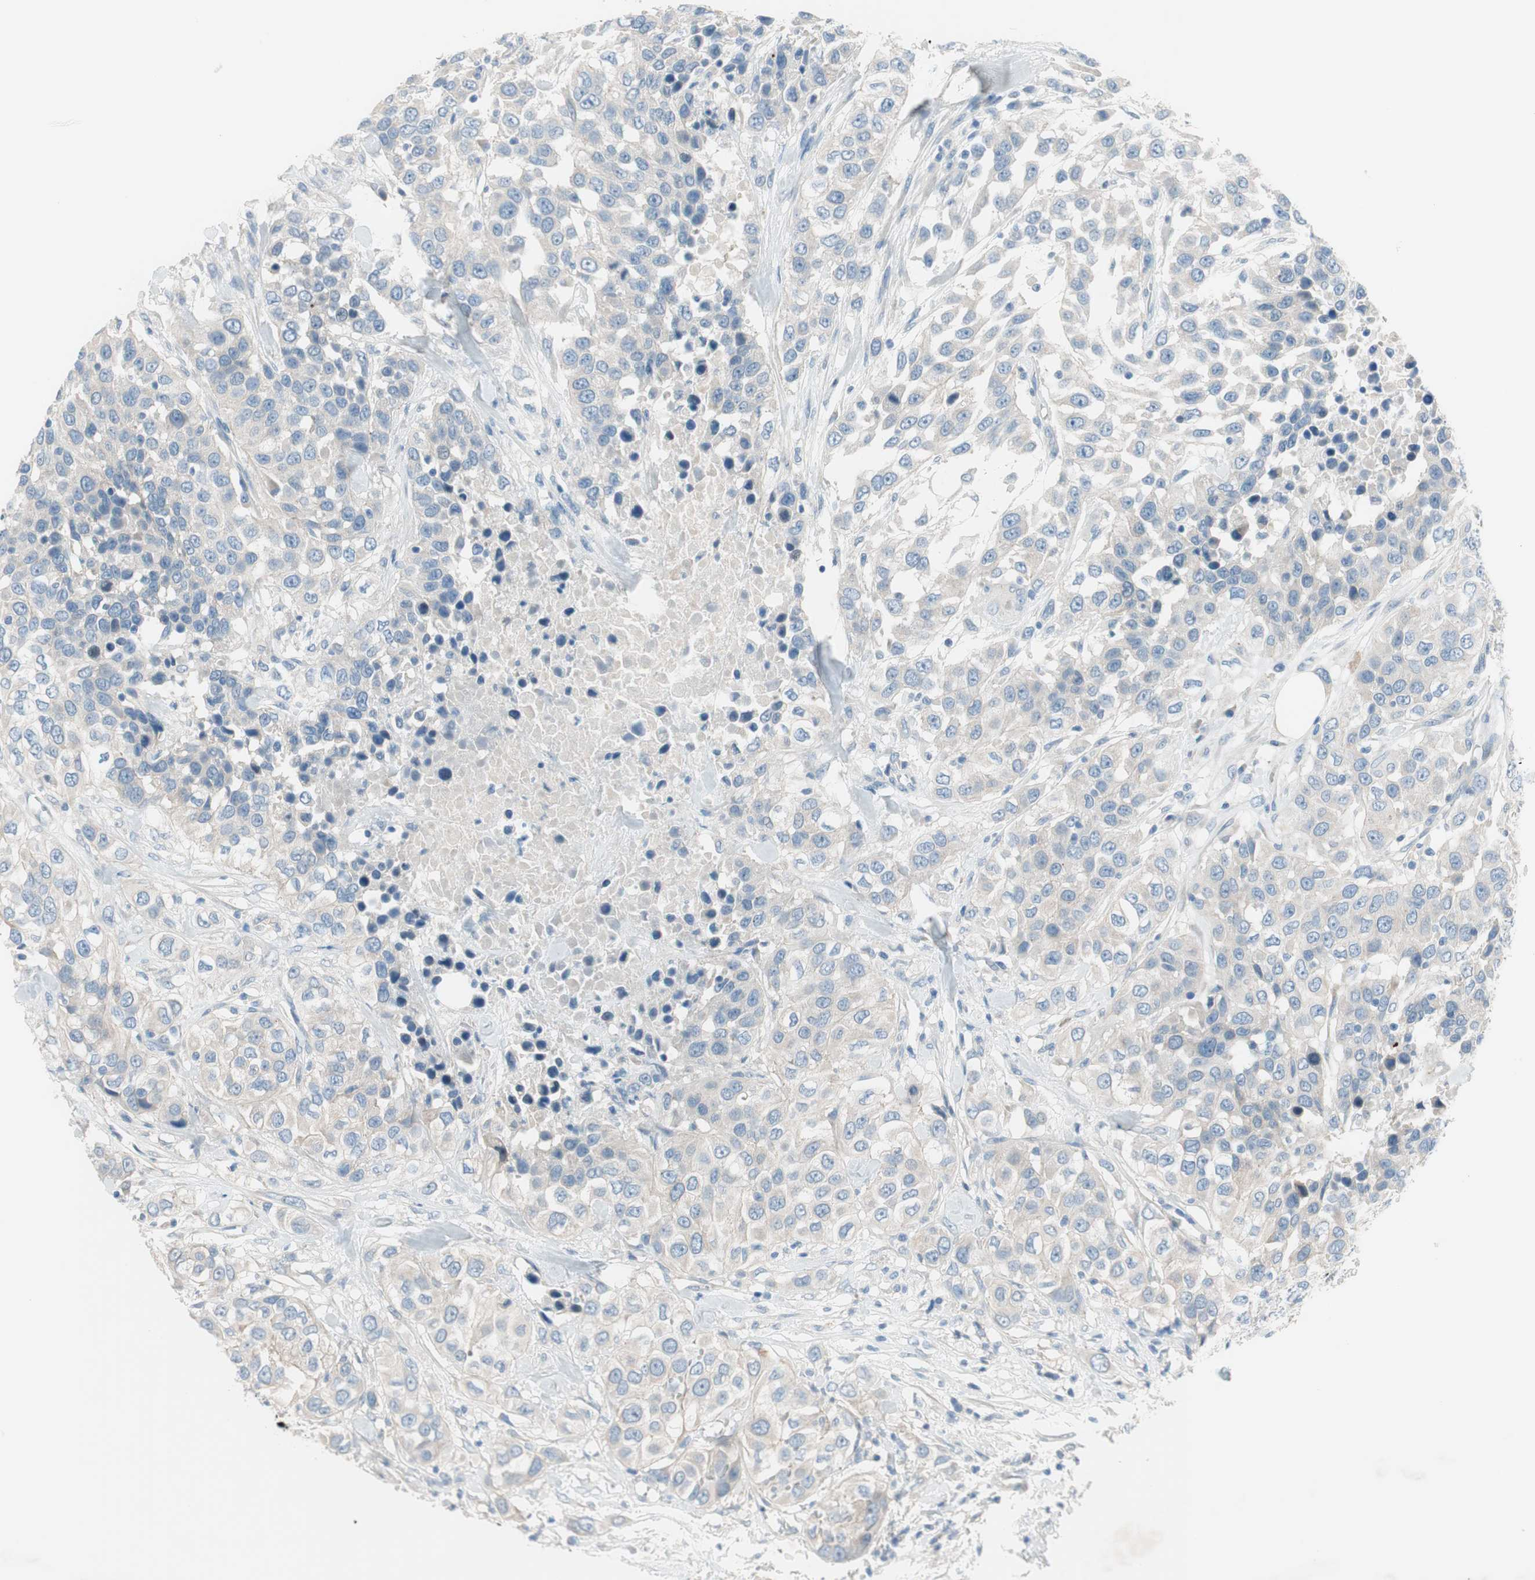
{"staining": {"intensity": "negative", "quantity": "none", "location": "none"}, "tissue": "urothelial cancer", "cell_type": "Tumor cells", "image_type": "cancer", "snomed": [{"axis": "morphology", "description": "Urothelial carcinoma, High grade"}, {"axis": "topography", "description": "Urinary bladder"}], "caption": "Human urothelial cancer stained for a protein using IHC reveals no staining in tumor cells.", "gene": "PRRG4", "patient": {"sex": "female", "age": 80}}